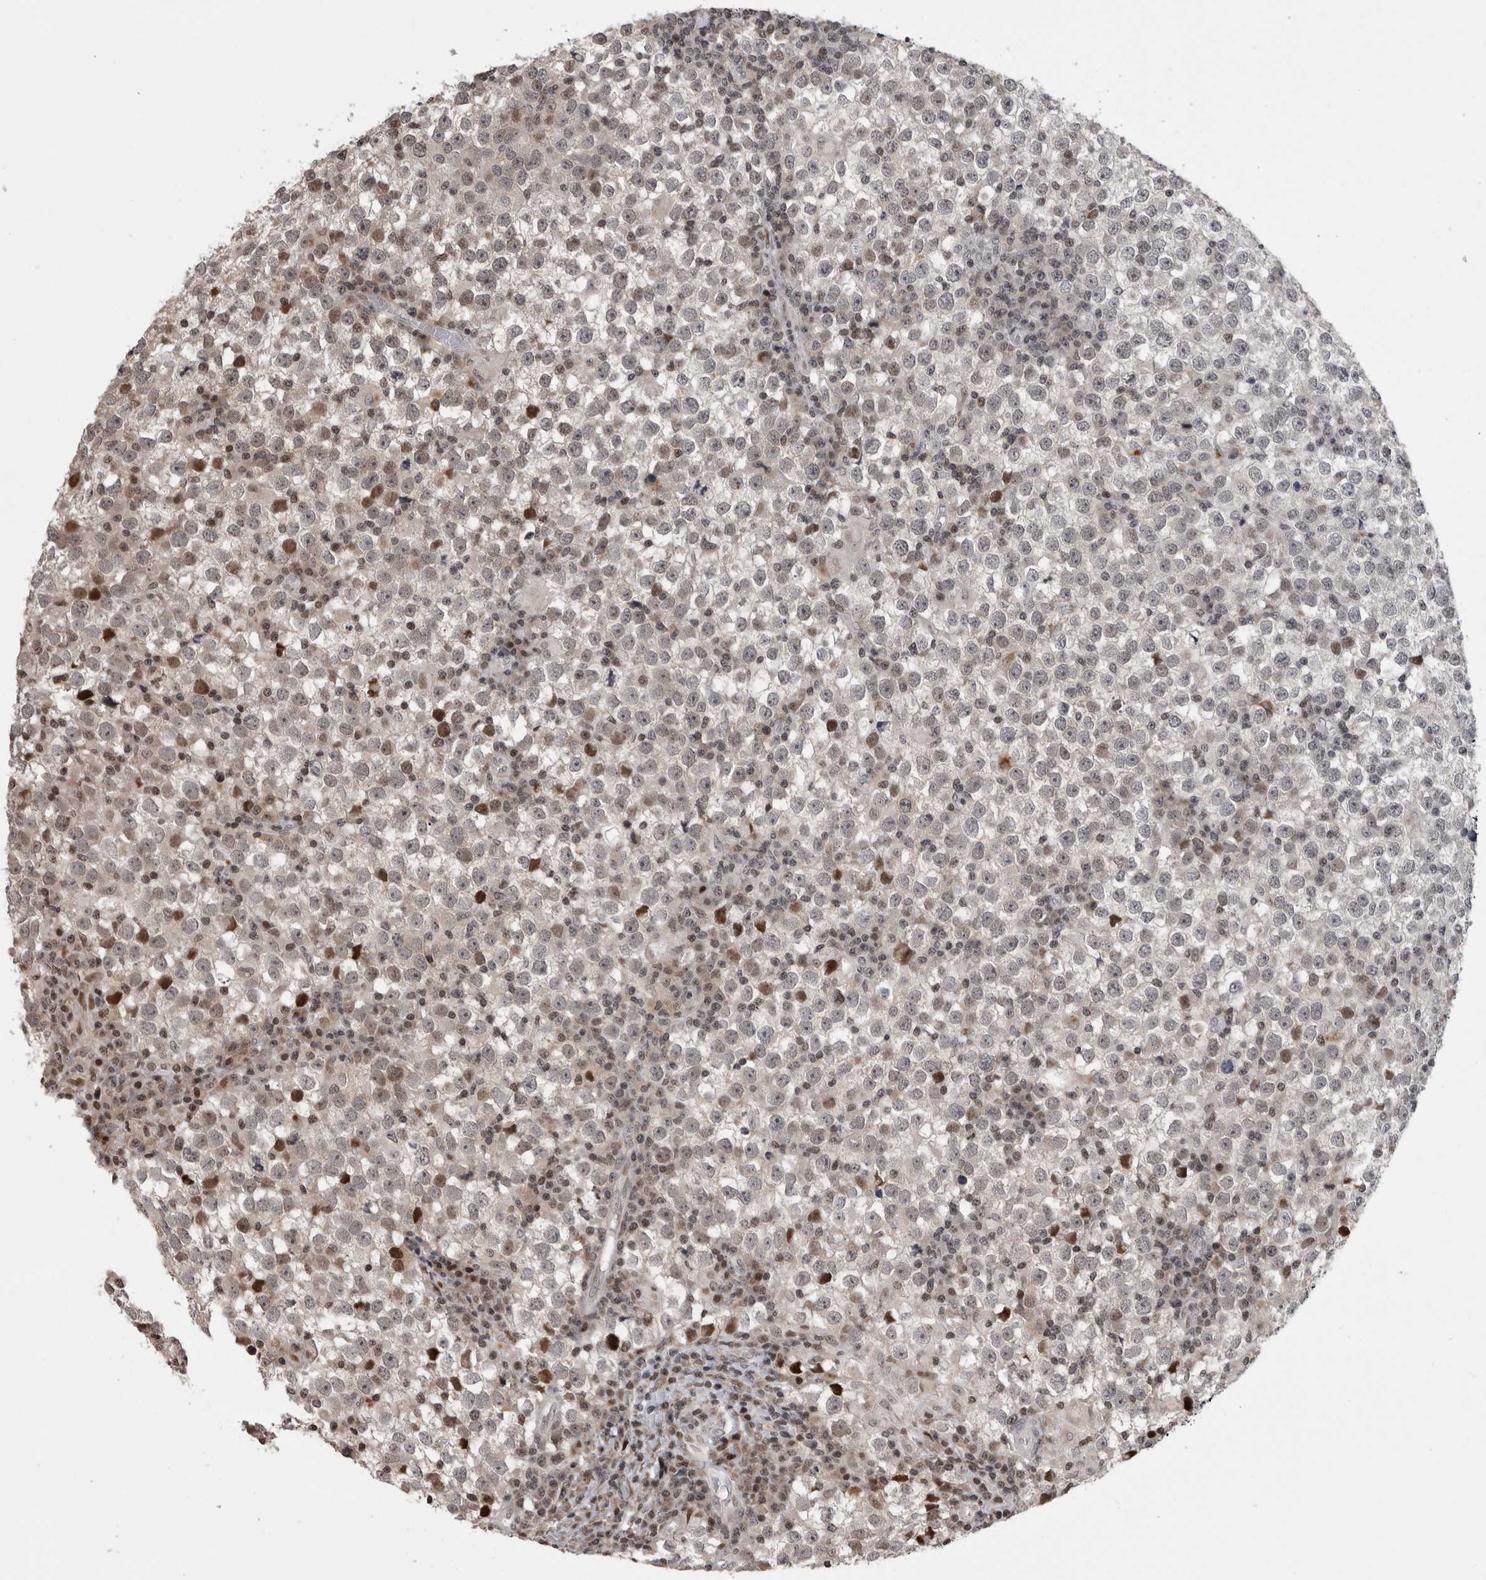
{"staining": {"intensity": "moderate", "quantity": "<25%", "location": "nuclear"}, "tissue": "testis cancer", "cell_type": "Tumor cells", "image_type": "cancer", "snomed": [{"axis": "morphology", "description": "Seminoma, NOS"}, {"axis": "topography", "description": "Testis"}], "caption": "Immunohistochemical staining of human seminoma (testis) displays moderate nuclear protein positivity in about <25% of tumor cells. (brown staining indicates protein expression, while blue staining denotes nuclei).", "gene": "ZBTB11", "patient": {"sex": "male", "age": 65}}